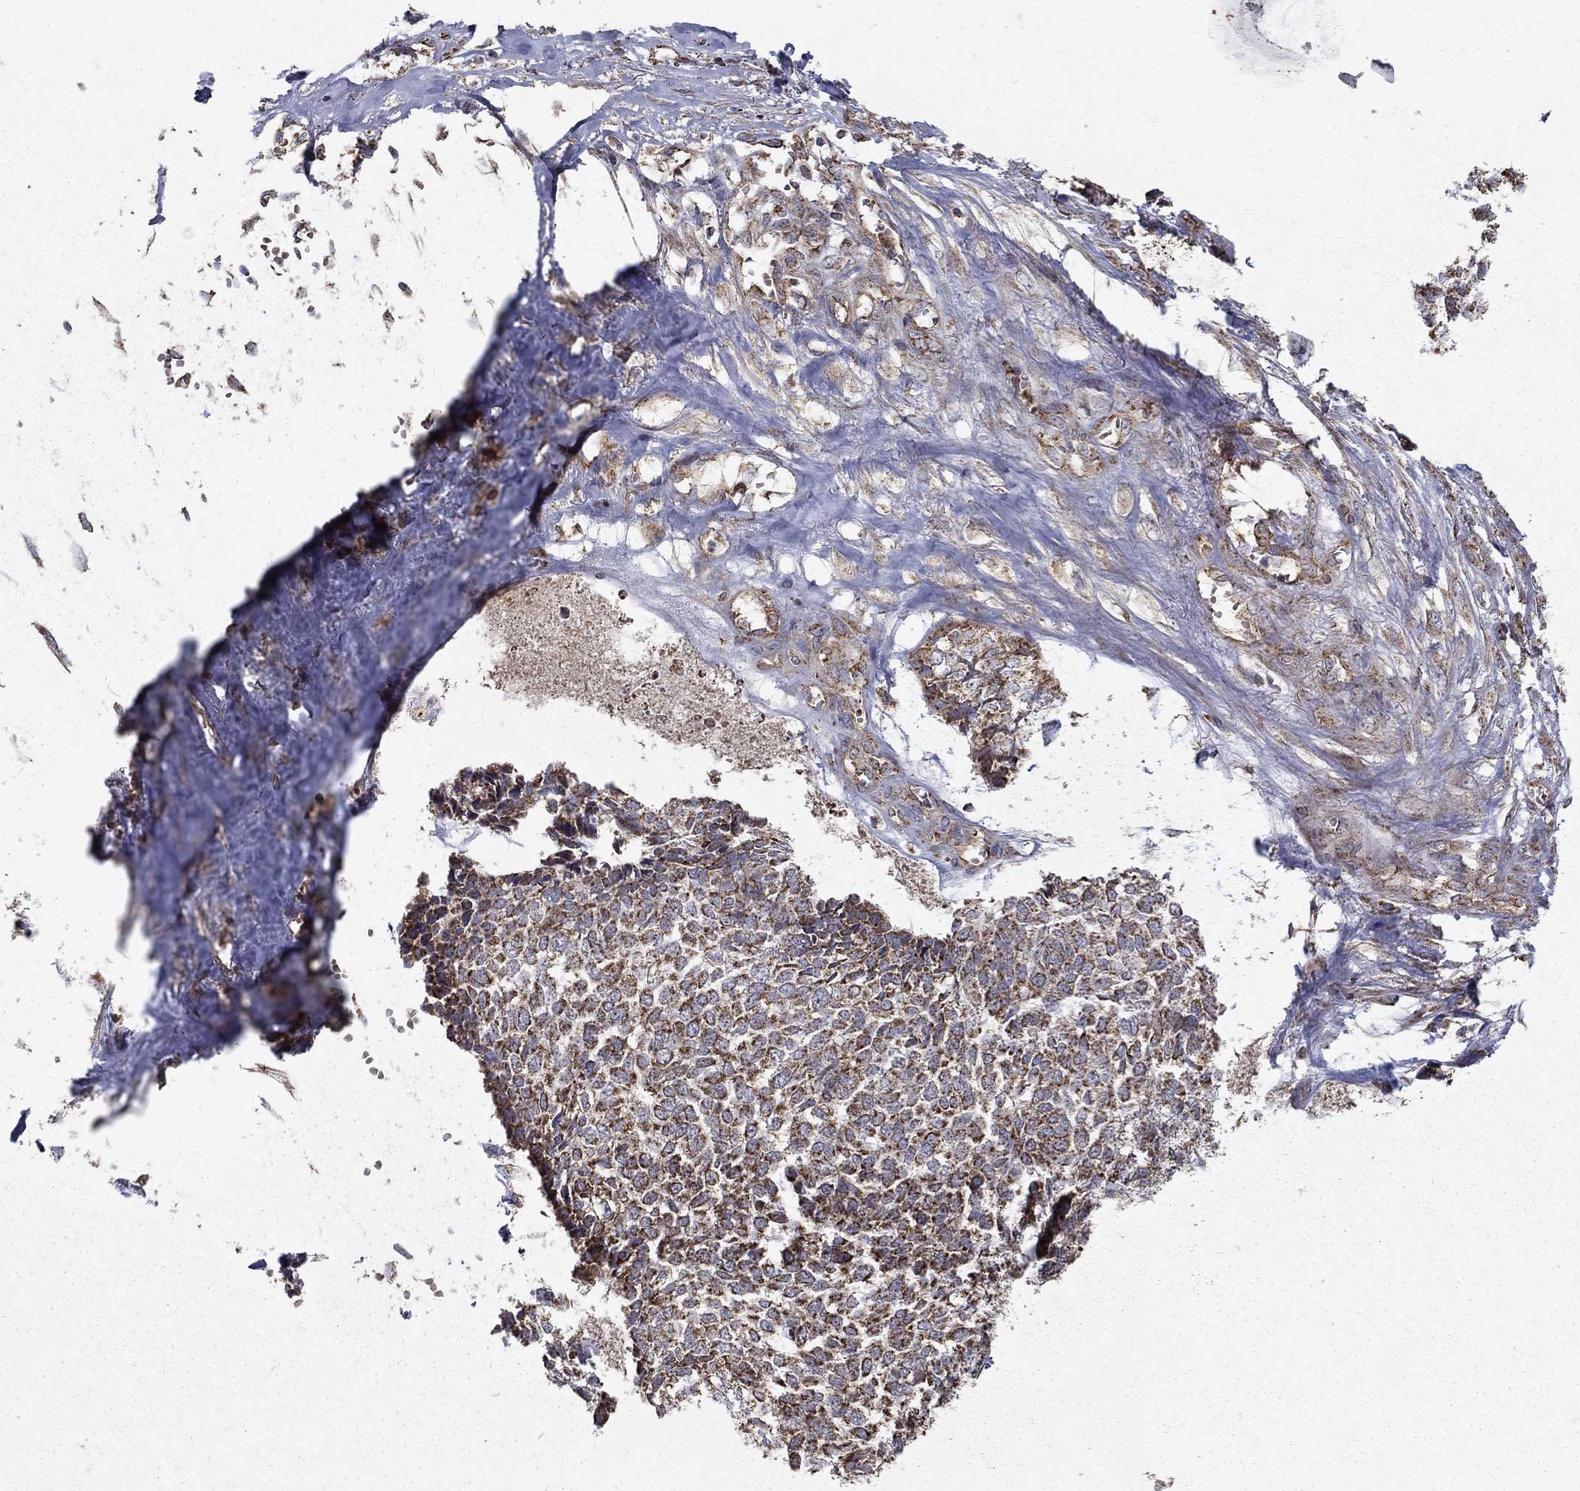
{"staining": {"intensity": "moderate", "quantity": ">75%", "location": "cytoplasmic/membranous"}, "tissue": "skin cancer", "cell_type": "Tumor cells", "image_type": "cancer", "snomed": [{"axis": "morphology", "description": "Basal cell carcinoma"}, {"axis": "topography", "description": "Skin"}], "caption": "This photomicrograph shows immunohistochemistry staining of human skin basal cell carcinoma, with medium moderate cytoplasmic/membranous expression in about >75% of tumor cells.", "gene": "NDUFS8", "patient": {"sex": "male", "age": 86}}